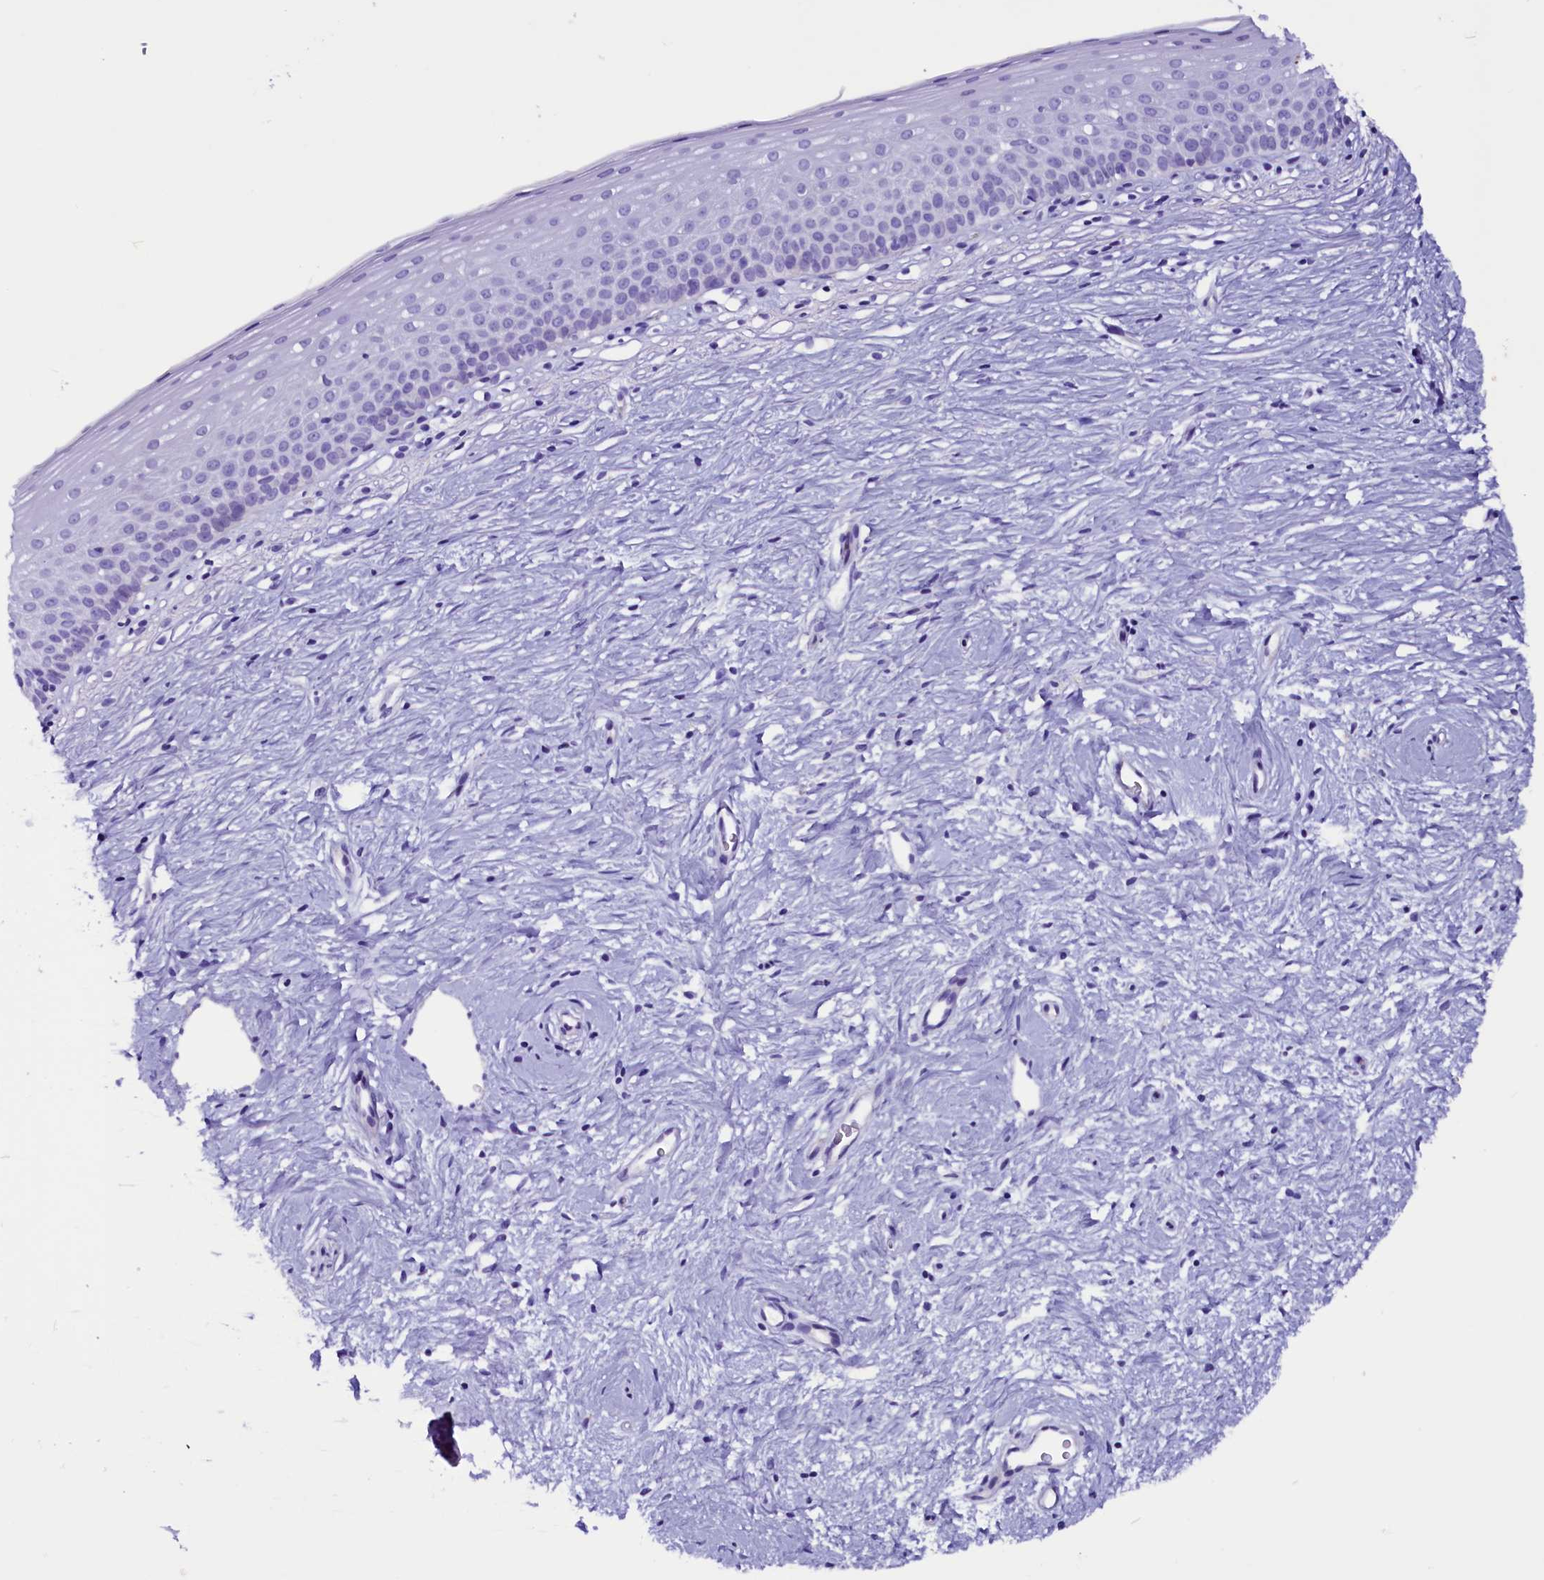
{"staining": {"intensity": "negative", "quantity": "none", "location": "none"}, "tissue": "cervix", "cell_type": "Glandular cells", "image_type": "normal", "snomed": [{"axis": "morphology", "description": "Normal tissue, NOS"}, {"axis": "topography", "description": "Cervix"}], "caption": "DAB (3,3'-diaminobenzidine) immunohistochemical staining of unremarkable cervix demonstrates no significant positivity in glandular cells. The staining is performed using DAB brown chromogen with nuclei counter-stained in using hematoxylin.", "gene": "ZNF749", "patient": {"sex": "female", "age": 57}}